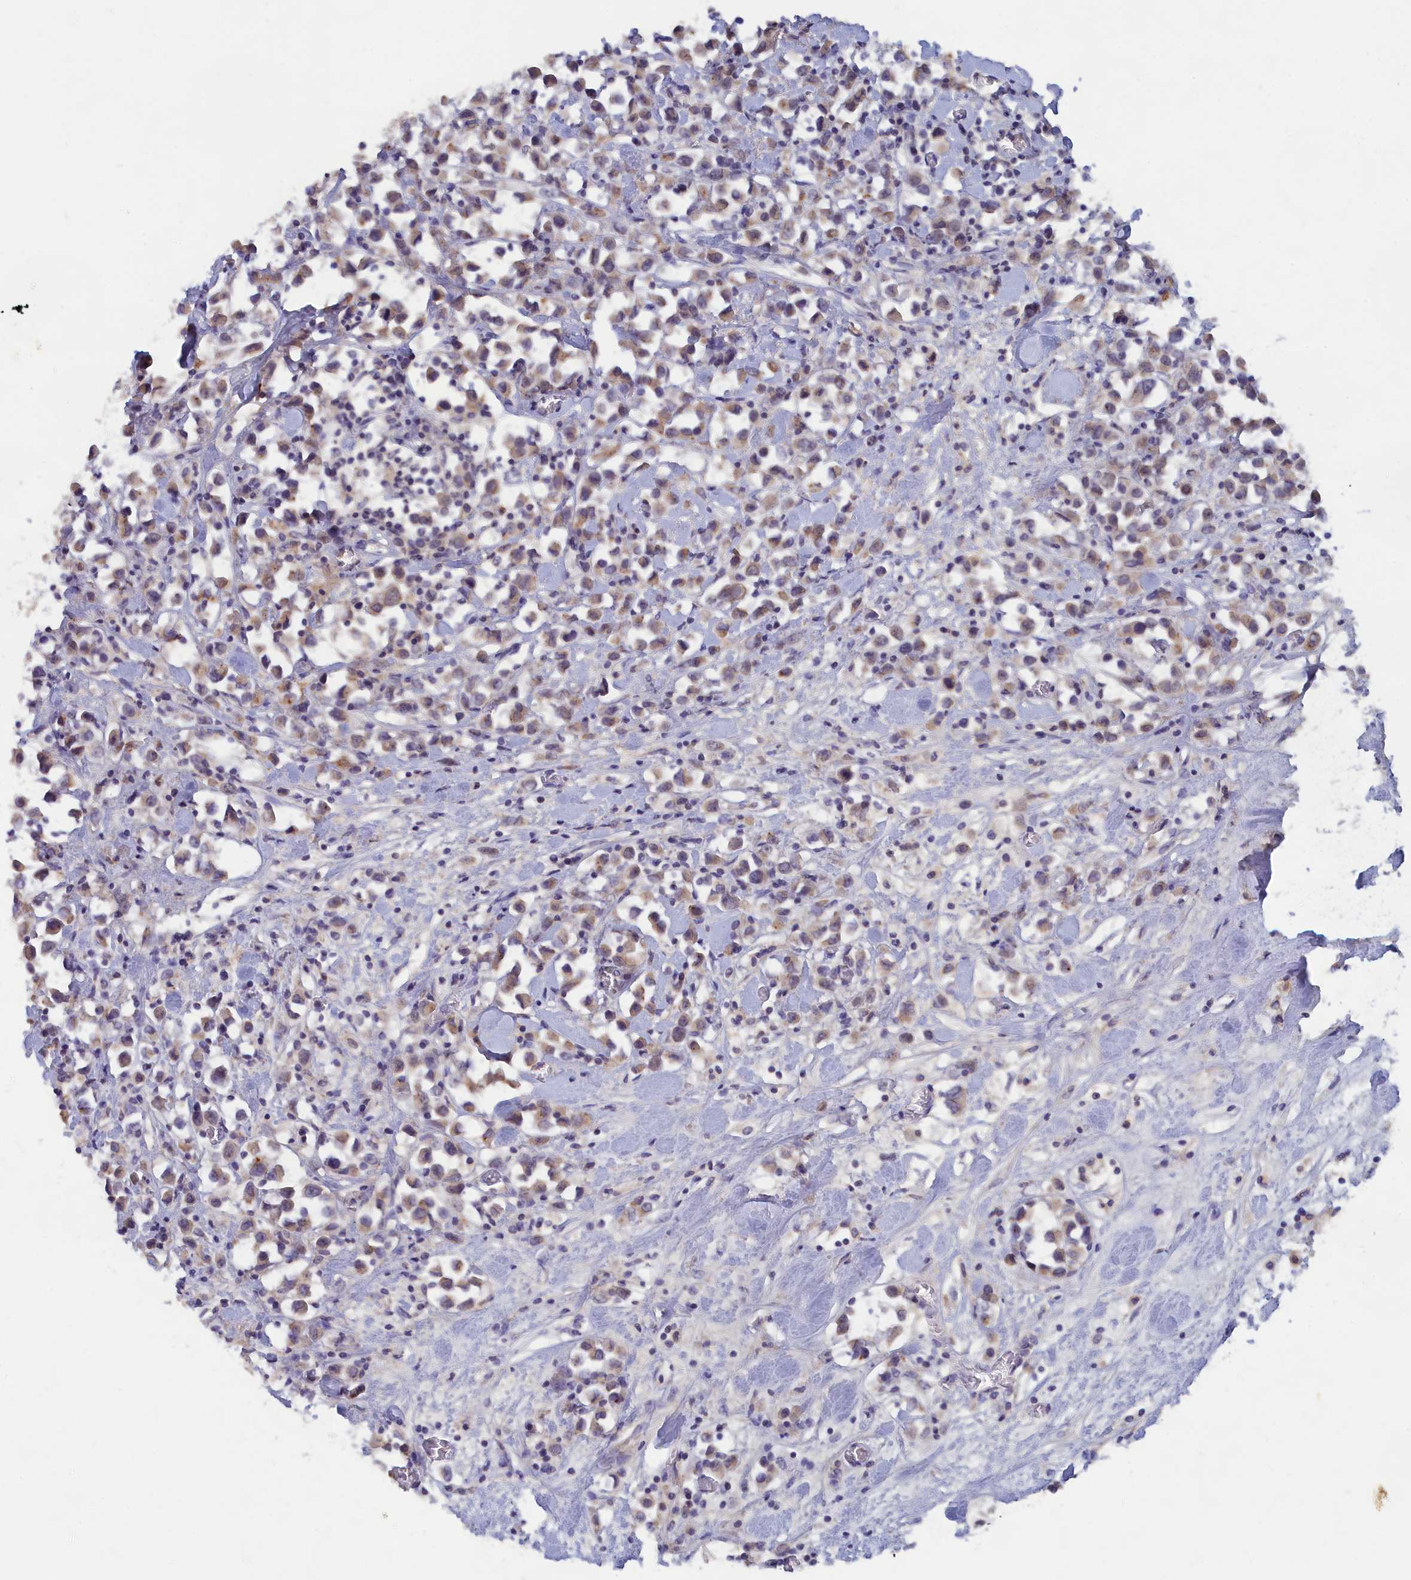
{"staining": {"intensity": "moderate", "quantity": ">75%", "location": "cytoplasmic/membranous"}, "tissue": "breast cancer", "cell_type": "Tumor cells", "image_type": "cancer", "snomed": [{"axis": "morphology", "description": "Duct carcinoma"}, {"axis": "topography", "description": "Breast"}], "caption": "Immunohistochemical staining of intraductal carcinoma (breast) exhibits moderate cytoplasmic/membranous protein expression in about >75% of tumor cells. The staining was performed using DAB to visualize the protein expression in brown, while the nuclei were stained in blue with hematoxylin (Magnification: 20x).", "gene": "LRIF1", "patient": {"sex": "female", "age": 61}}